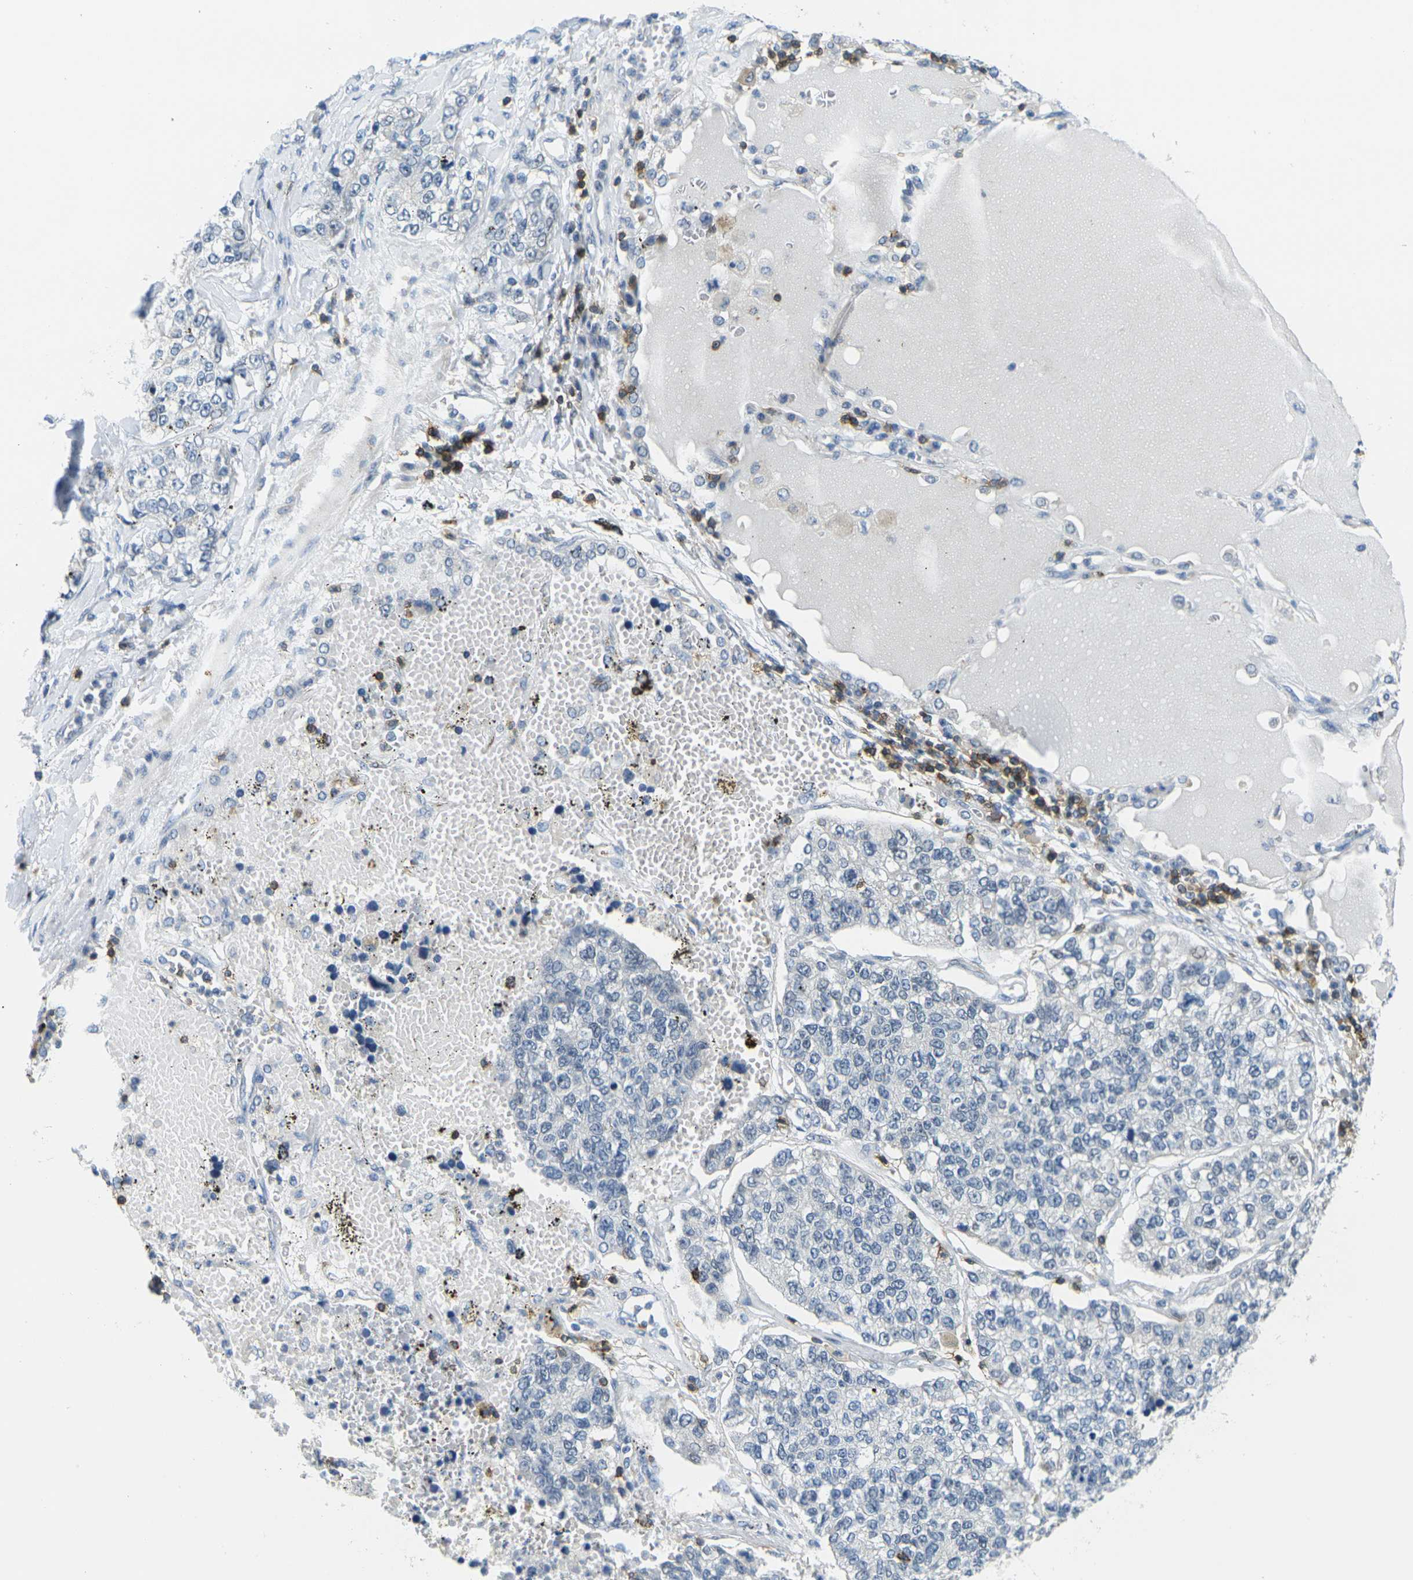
{"staining": {"intensity": "negative", "quantity": "none", "location": "none"}, "tissue": "lung cancer", "cell_type": "Tumor cells", "image_type": "cancer", "snomed": [{"axis": "morphology", "description": "Adenocarcinoma, NOS"}, {"axis": "topography", "description": "Lung"}], "caption": "Tumor cells show no significant protein expression in adenocarcinoma (lung). The staining is performed using DAB brown chromogen with nuclei counter-stained in using hematoxylin.", "gene": "CD3D", "patient": {"sex": "male", "age": 49}}